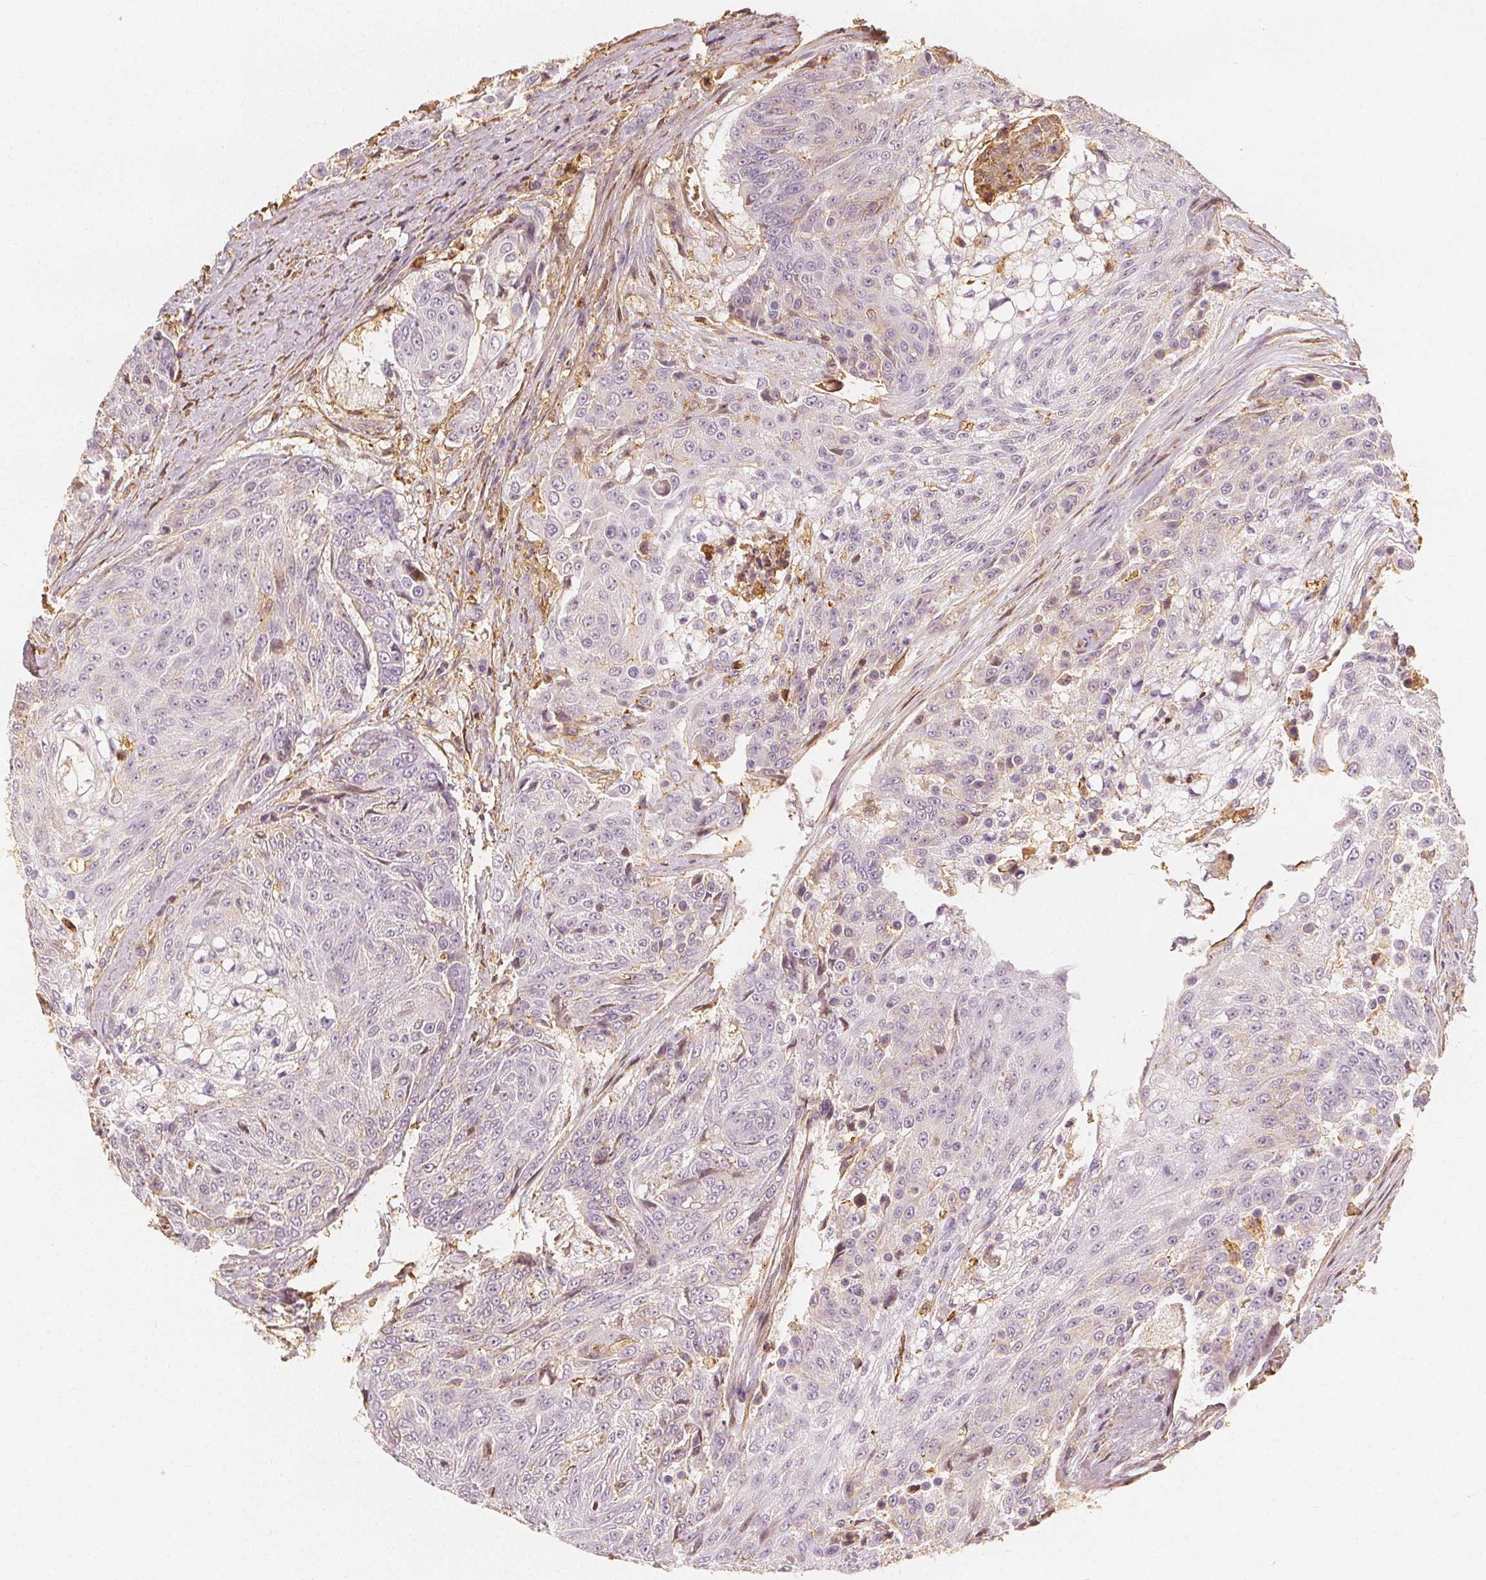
{"staining": {"intensity": "negative", "quantity": "none", "location": "none"}, "tissue": "urothelial cancer", "cell_type": "Tumor cells", "image_type": "cancer", "snomed": [{"axis": "morphology", "description": "Urothelial carcinoma, High grade"}, {"axis": "topography", "description": "Urinary bladder"}], "caption": "This is a image of immunohistochemistry (IHC) staining of urothelial cancer, which shows no positivity in tumor cells.", "gene": "ARHGAP26", "patient": {"sex": "female", "age": 63}}